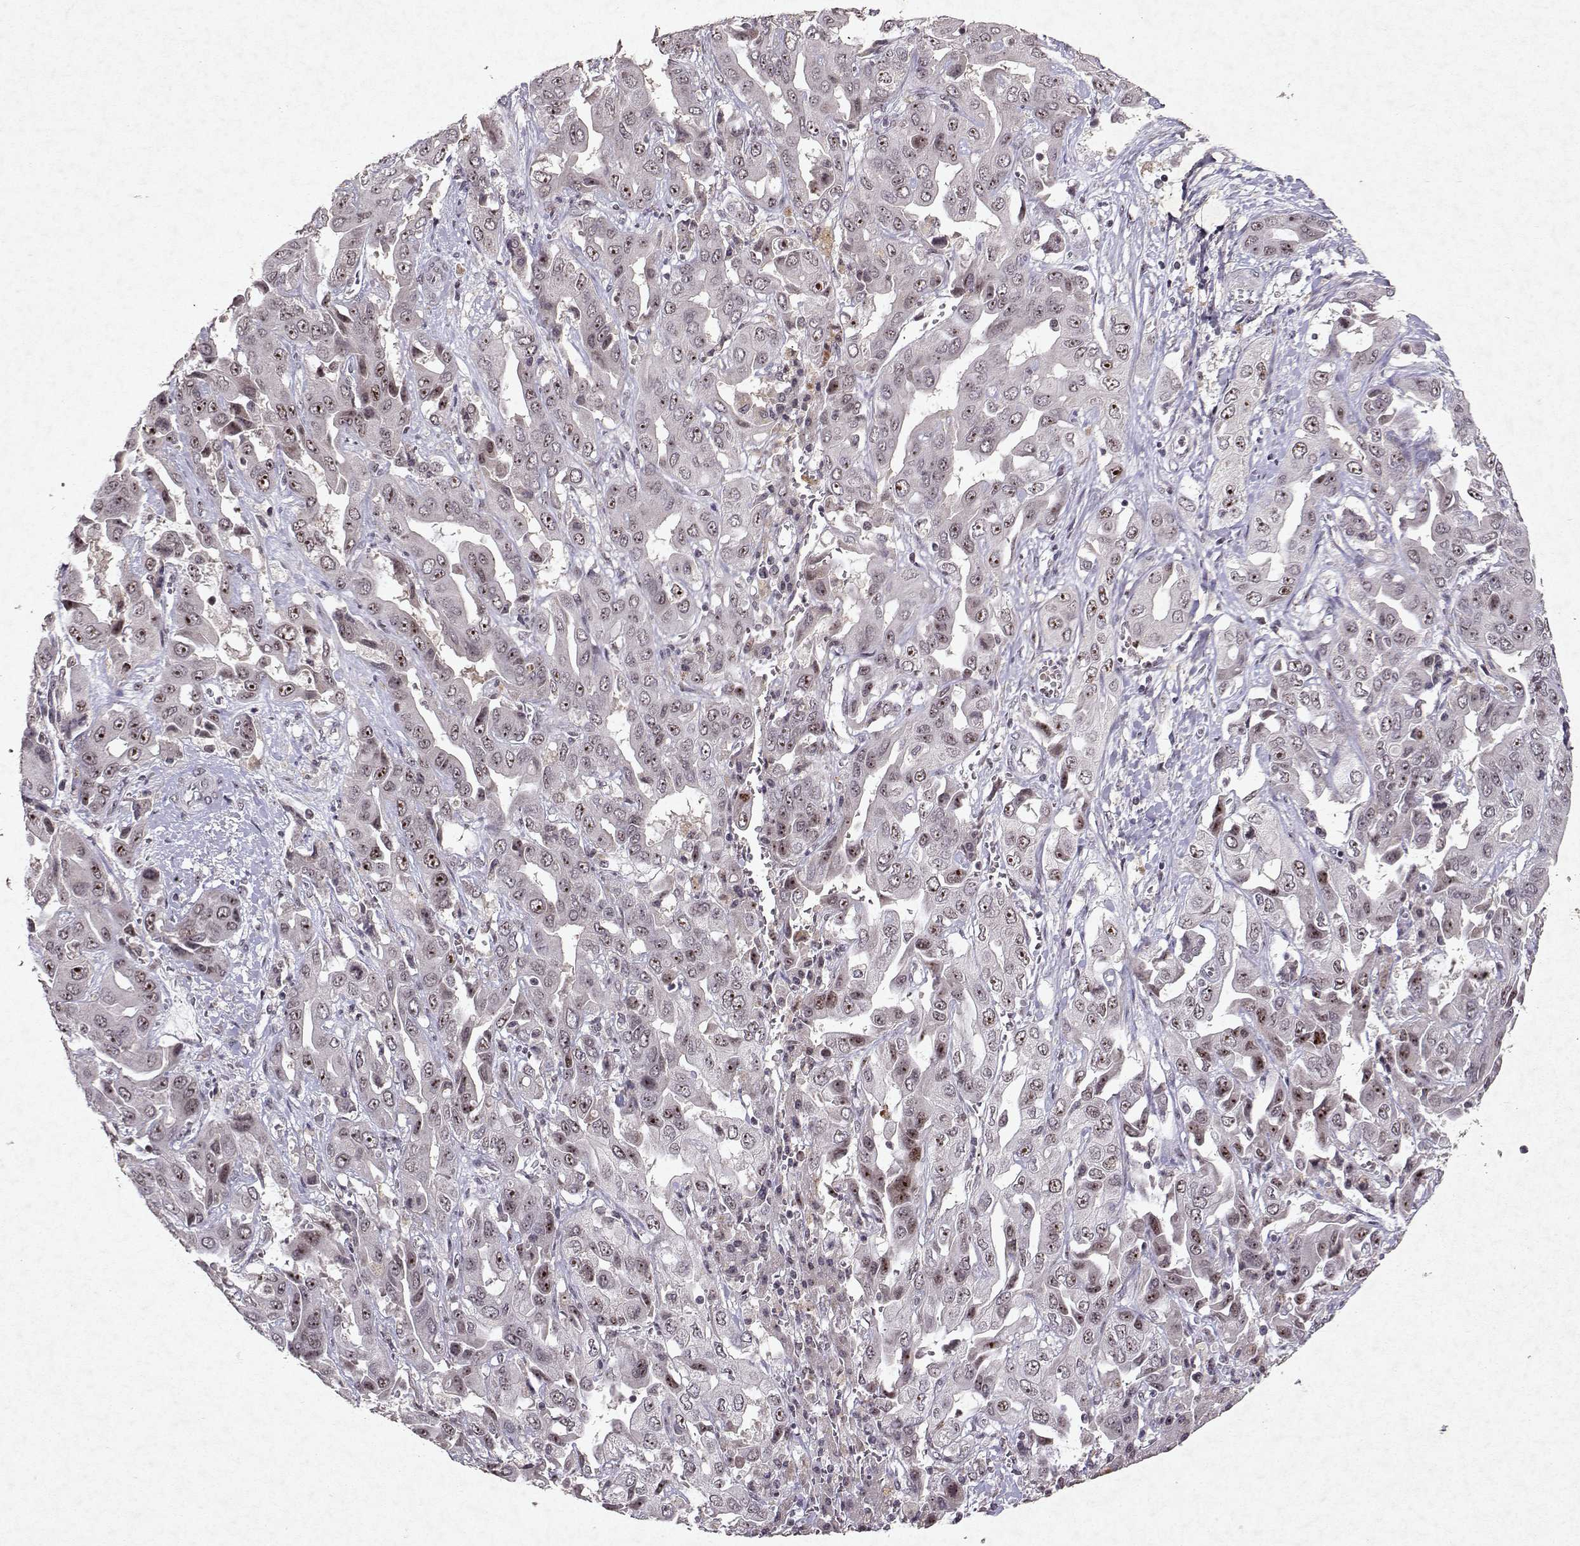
{"staining": {"intensity": "moderate", "quantity": "<25%", "location": "nuclear"}, "tissue": "liver cancer", "cell_type": "Tumor cells", "image_type": "cancer", "snomed": [{"axis": "morphology", "description": "Cholangiocarcinoma"}, {"axis": "topography", "description": "Liver"}], "caption": "Immunohistochemistry of human cholangiocarcinoma (liver) exhibits low levels of moderate nuclear staining in approximately <25% of tumor cells. Using DAB (3,3'-diaminobenzidine) (brown) and hematoxylin (blue) stains, captured at high magnification using brightfield microscopy.", "gene": "DDX56", "patient": {"sex": "female", "age": 52}}